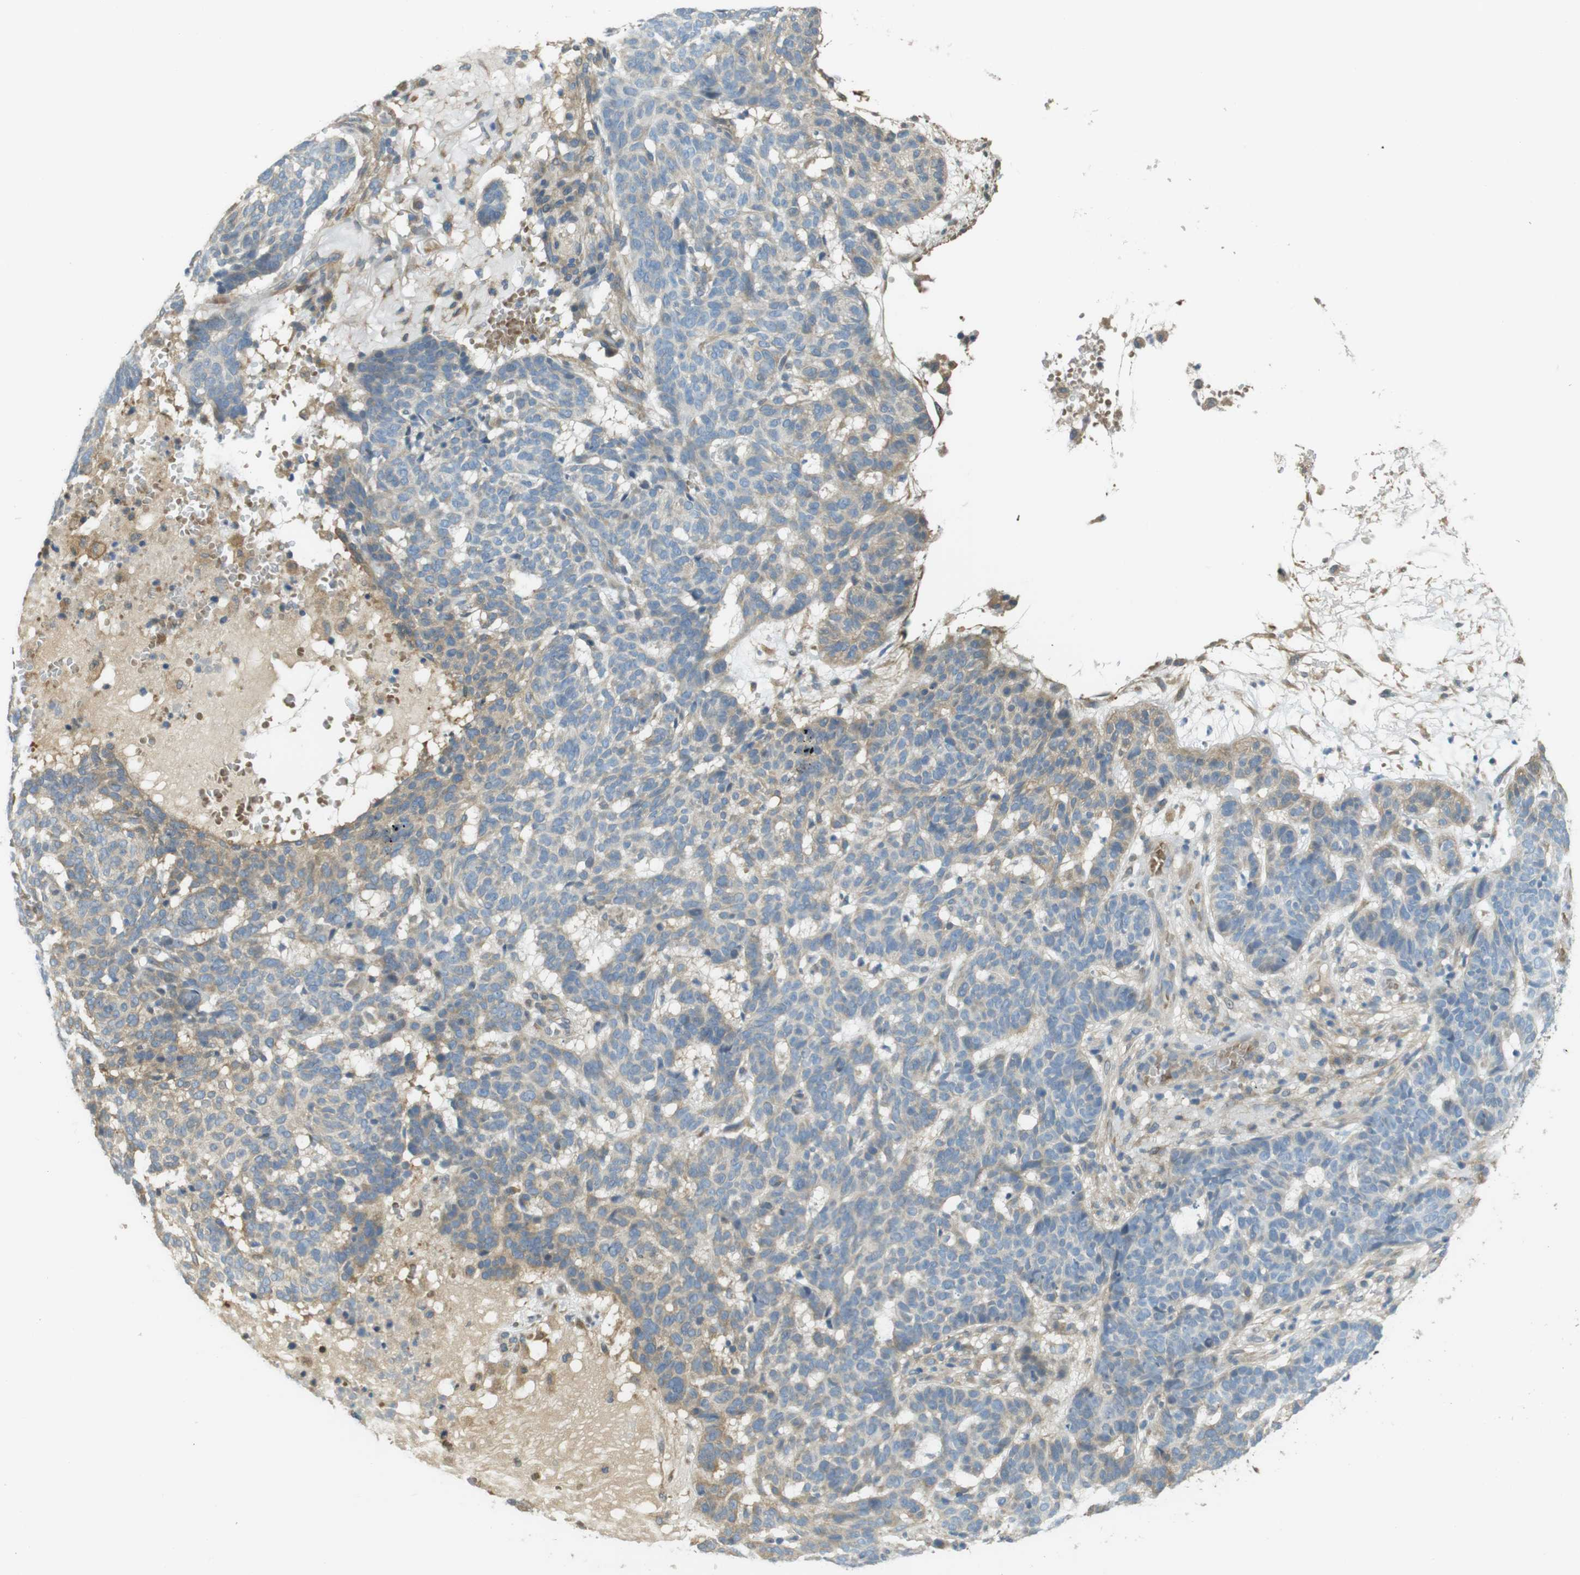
{"staining": {"intensity": "weak", "quantity": "<25%", "location": "cytoplasmic/membranous"}, "tissue": "skin cancer", "cell_type": "Tumor cells", "image_type": "cancer", "snomed": [{"axis": "morphology", "description": "Basal cell carcinoma"}, {"axis": "topography", "description": "Skin"}], "caption": "Skin cancer (basal cell carcinoma) stained for a protein using IHC shows no expression tumor cells.", "gene": "ABHD15", "patient": {"sex": "male", "age": 85}}